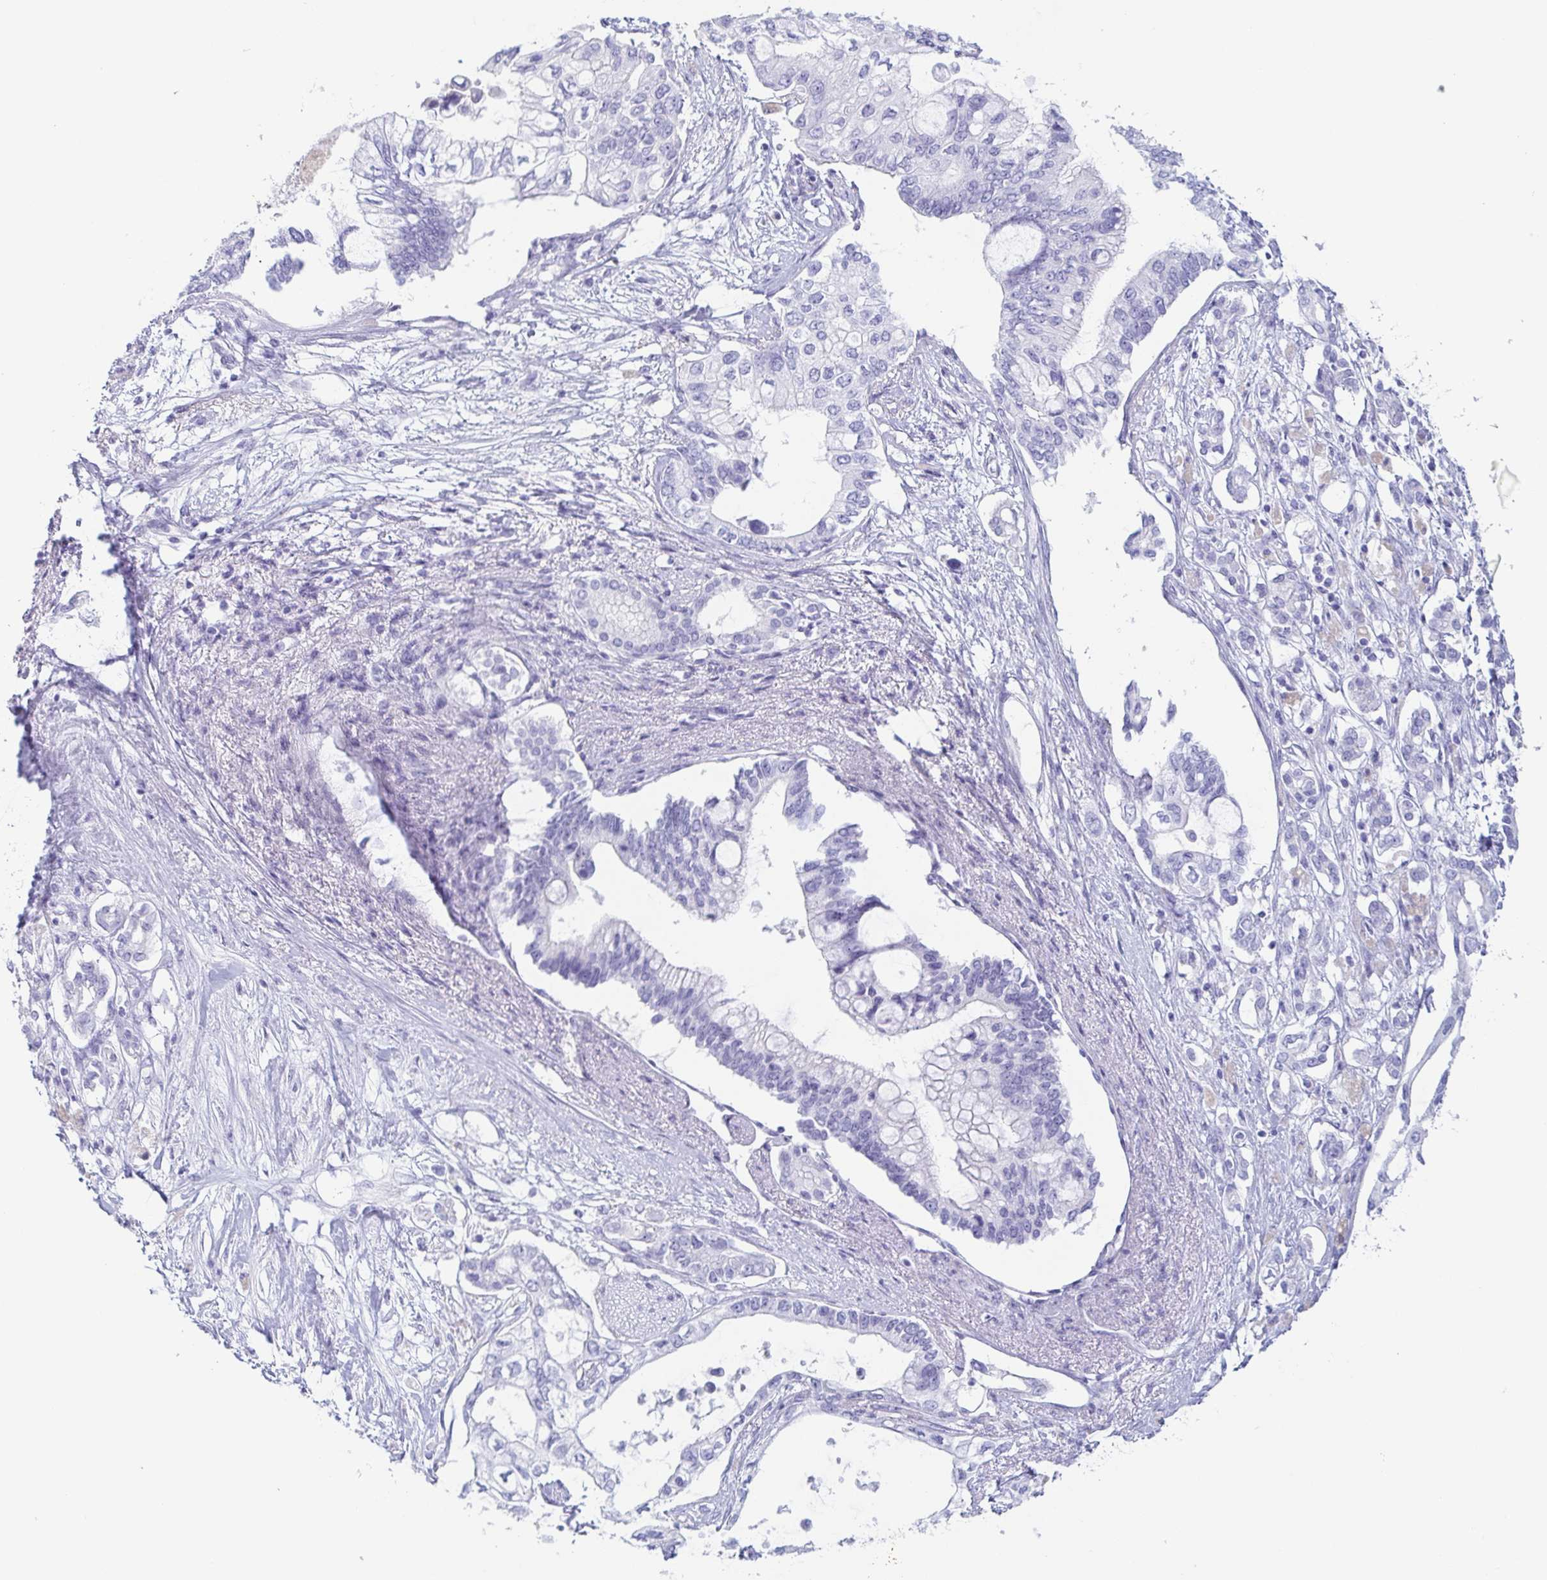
{"staining": {"intensity": "negative", "quantity": "none", "location": "none"}, "tissue": "pancreatic cancer", "cell_type": "Tumor cells", "image_type": "cancer", "snomed": [{"axis": "morphology", "description": "Adenocarcinoma, NOS"}, {"axis": "topography", "description": "Pancreas"}], "caption": "There is no significant expression in tumor cells of adenocarcinoma (pancreatic).", "gene": "PRR4", "patient": {"sex": "female", "age": 63}}